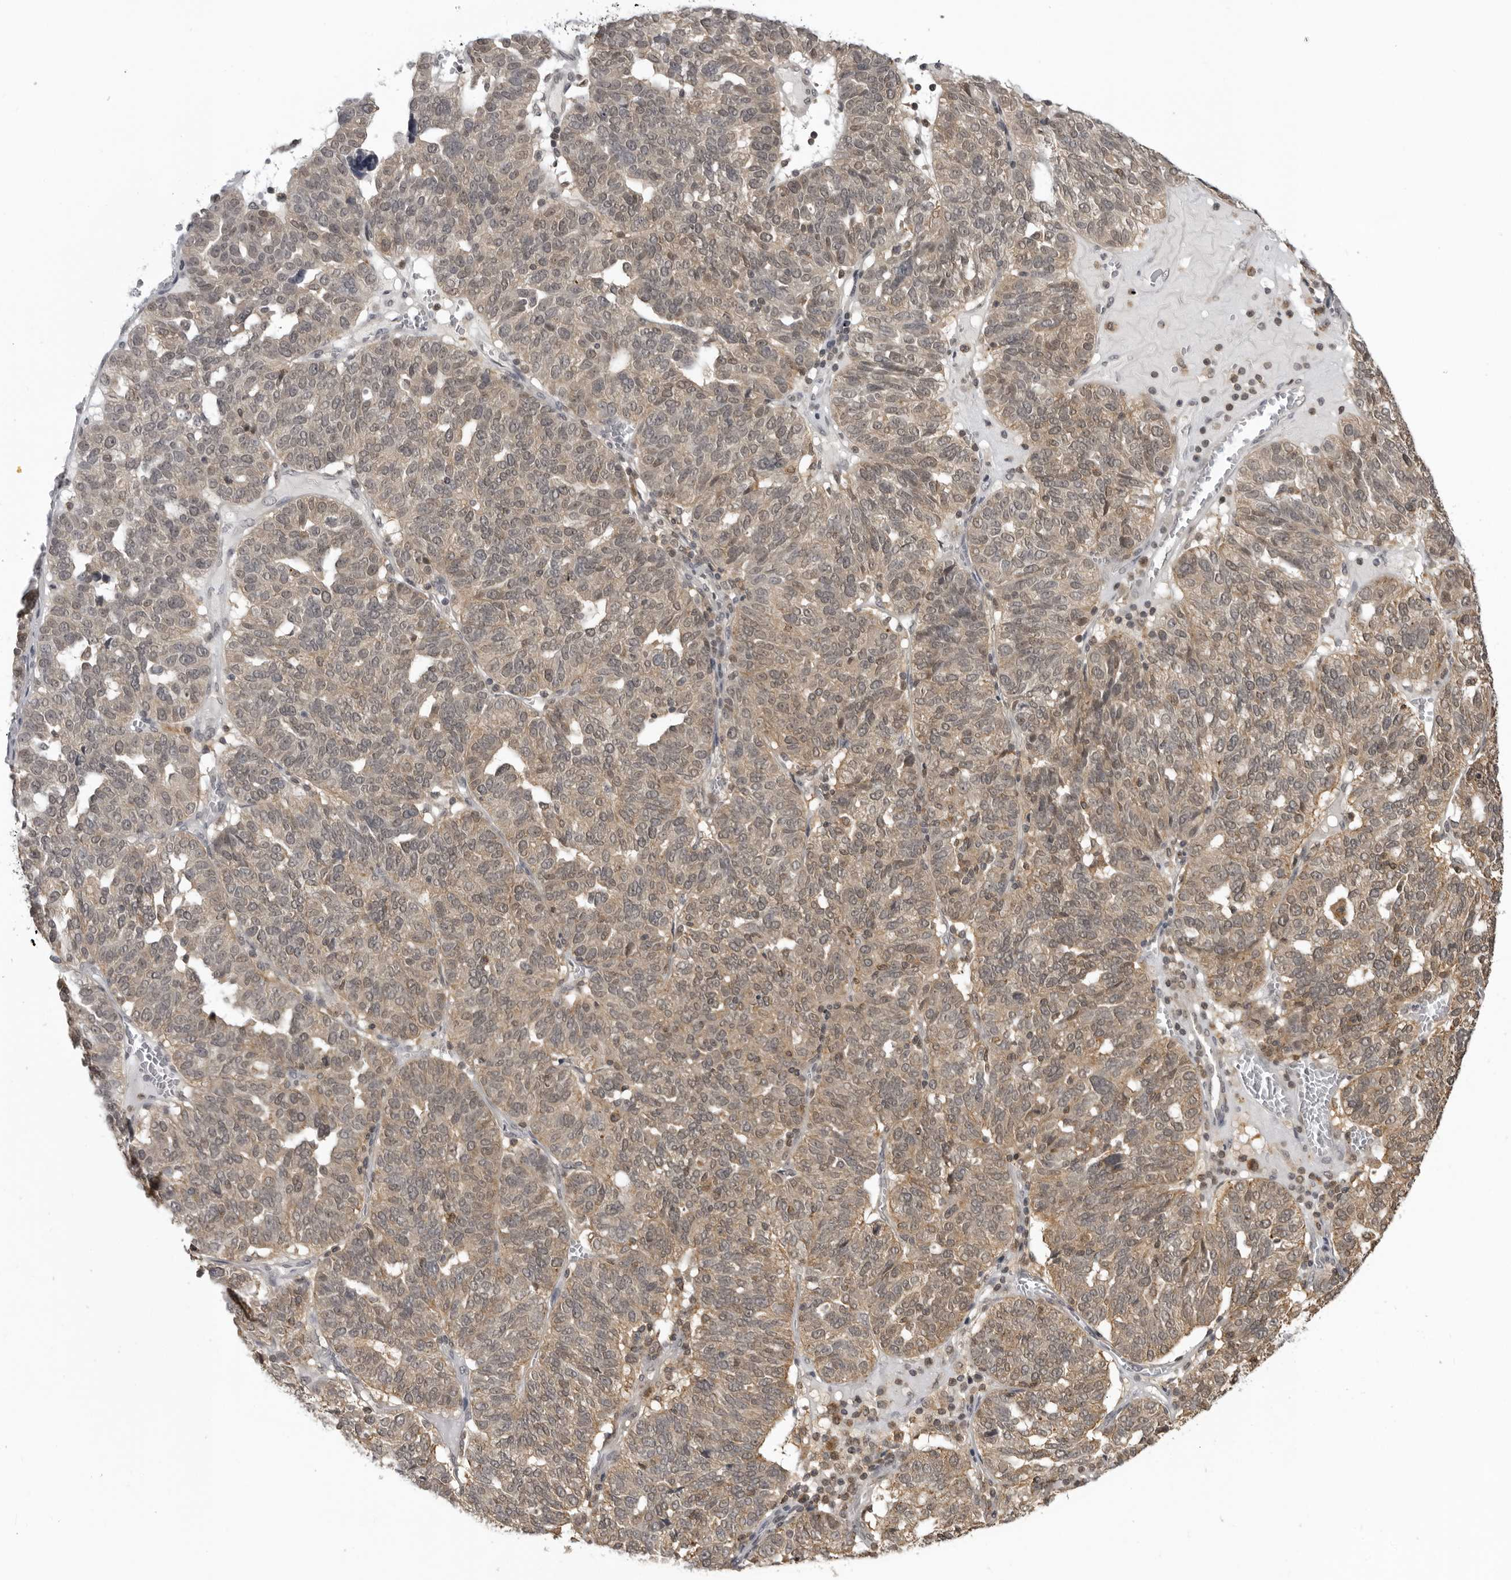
{"staining": {"intensity": "weak", "quantity": ">75%", "location": "cytoplasmic/membranous,nuclear"}, "tissue": "ovarian cancer", "cell_type": "Tumor cells", "image_type": "cancer", "snomed": [{"axis": "morphology", "description": "Cystadenocarcinoma, serous, NOS"}, {"axis": "topography", "description": "Ovary"}], "caption": "High-magnification brightfield microscopy of serous cystadenocarcinoma (ovarian) stained with DAB (3,3'-diaminobenzidine) (brown) and counterstained with hematoxylin (blue). tumor cells exhibit weak cytoplasmic/membranous and nuclear expression is identified in about>75% of cells. (Stains: DAB in brown, nuclei in blue, Microscopy: brightfield microscopy at high magnification).", "gene": "PDCL3", "patient": {"sex": "female", "age": 59}}